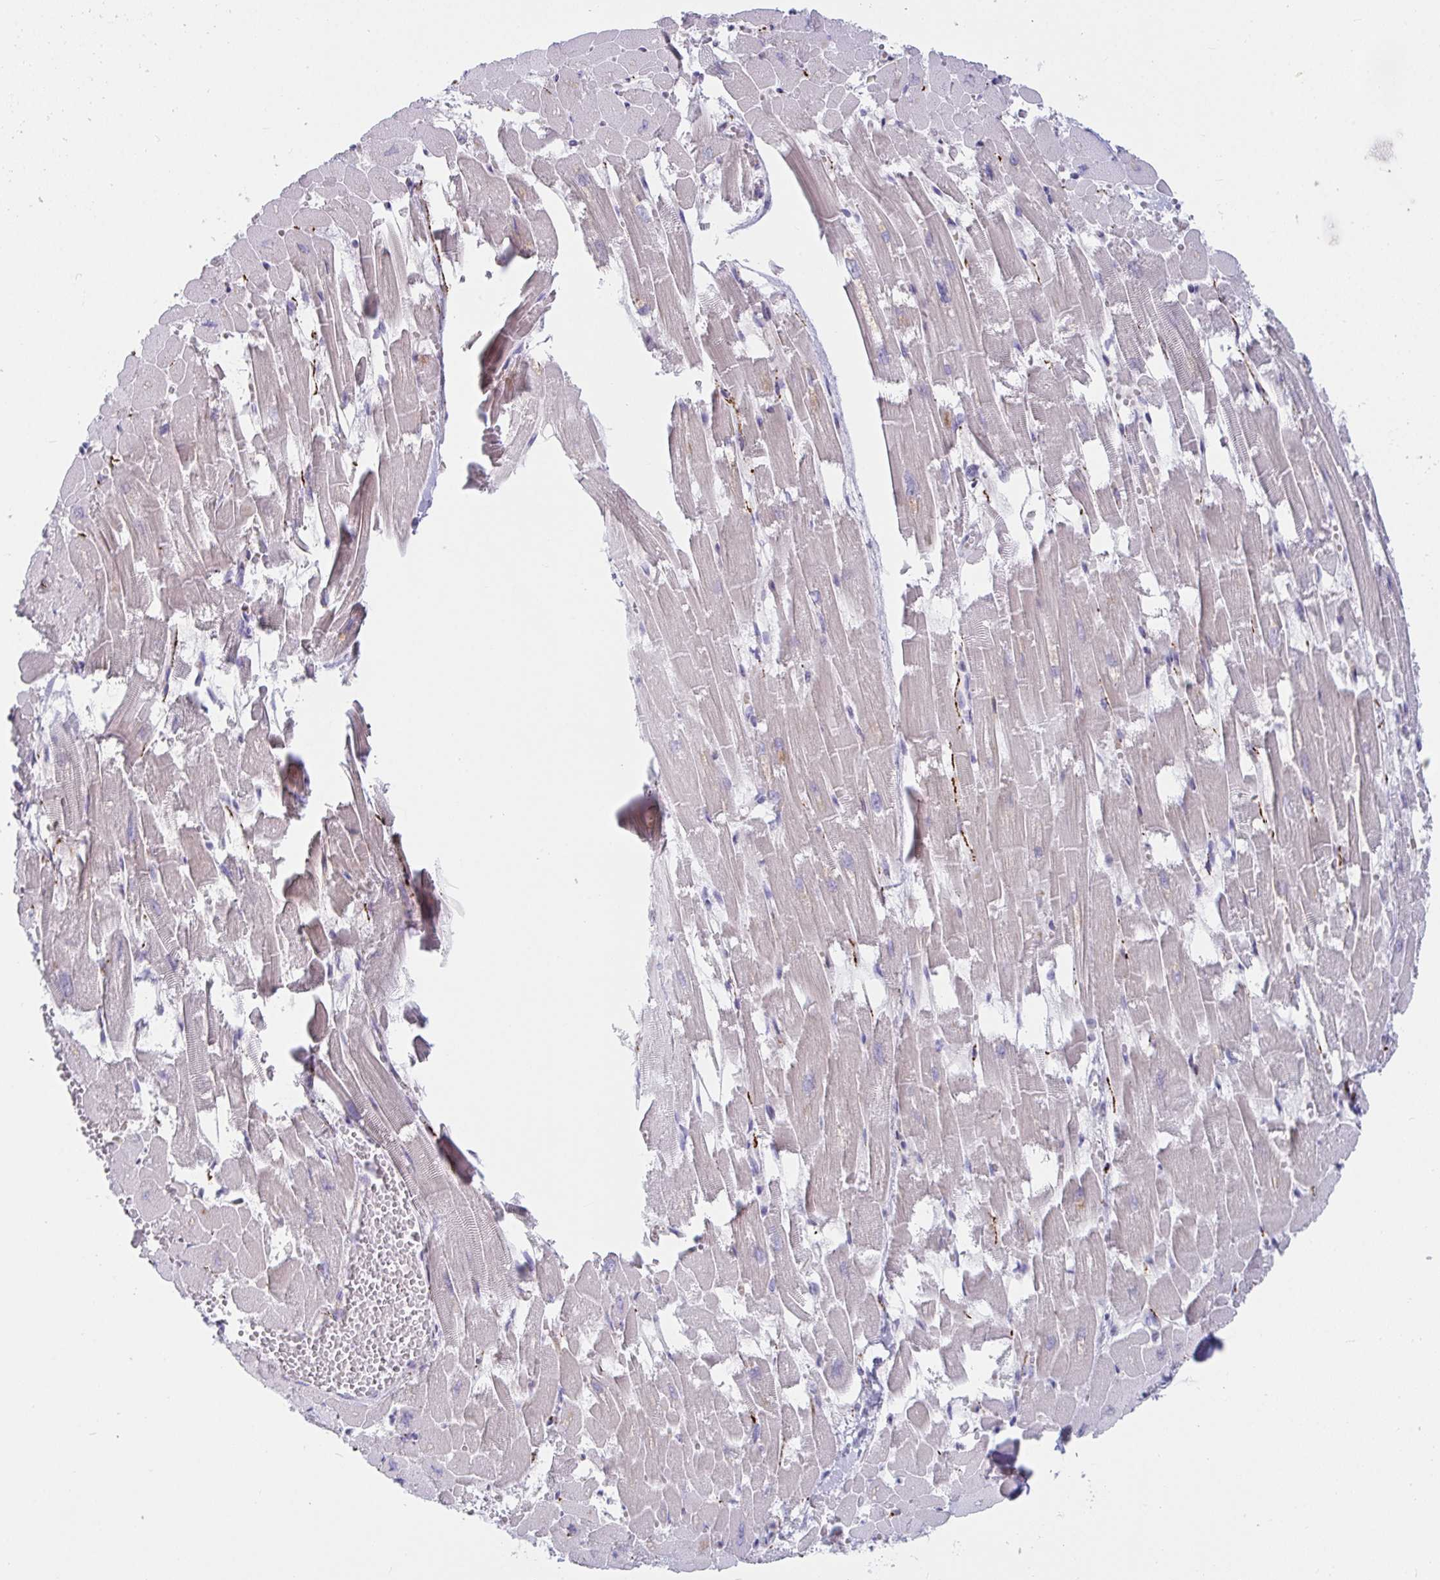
{"staining": {"intensity": "weak", "quantity": "<25%", "location": "cytoplasmic/membranous"}, "tissue": "heart muscle", "cell_type": "Cardiomyocytes", "image_type": "normal", "snomed": [{"axis": "morphology", "description": "Normal tissue, NOS"}, {"axis": "topography", "description": "Heart"}], "caption": "A micrograph of heart muscle stained for a protein reveals no brown staining in cardiomyocytes. Nuclei are stained in blue.", "gene": "NPY", "patient": {"sex": "female", "age": 52}}